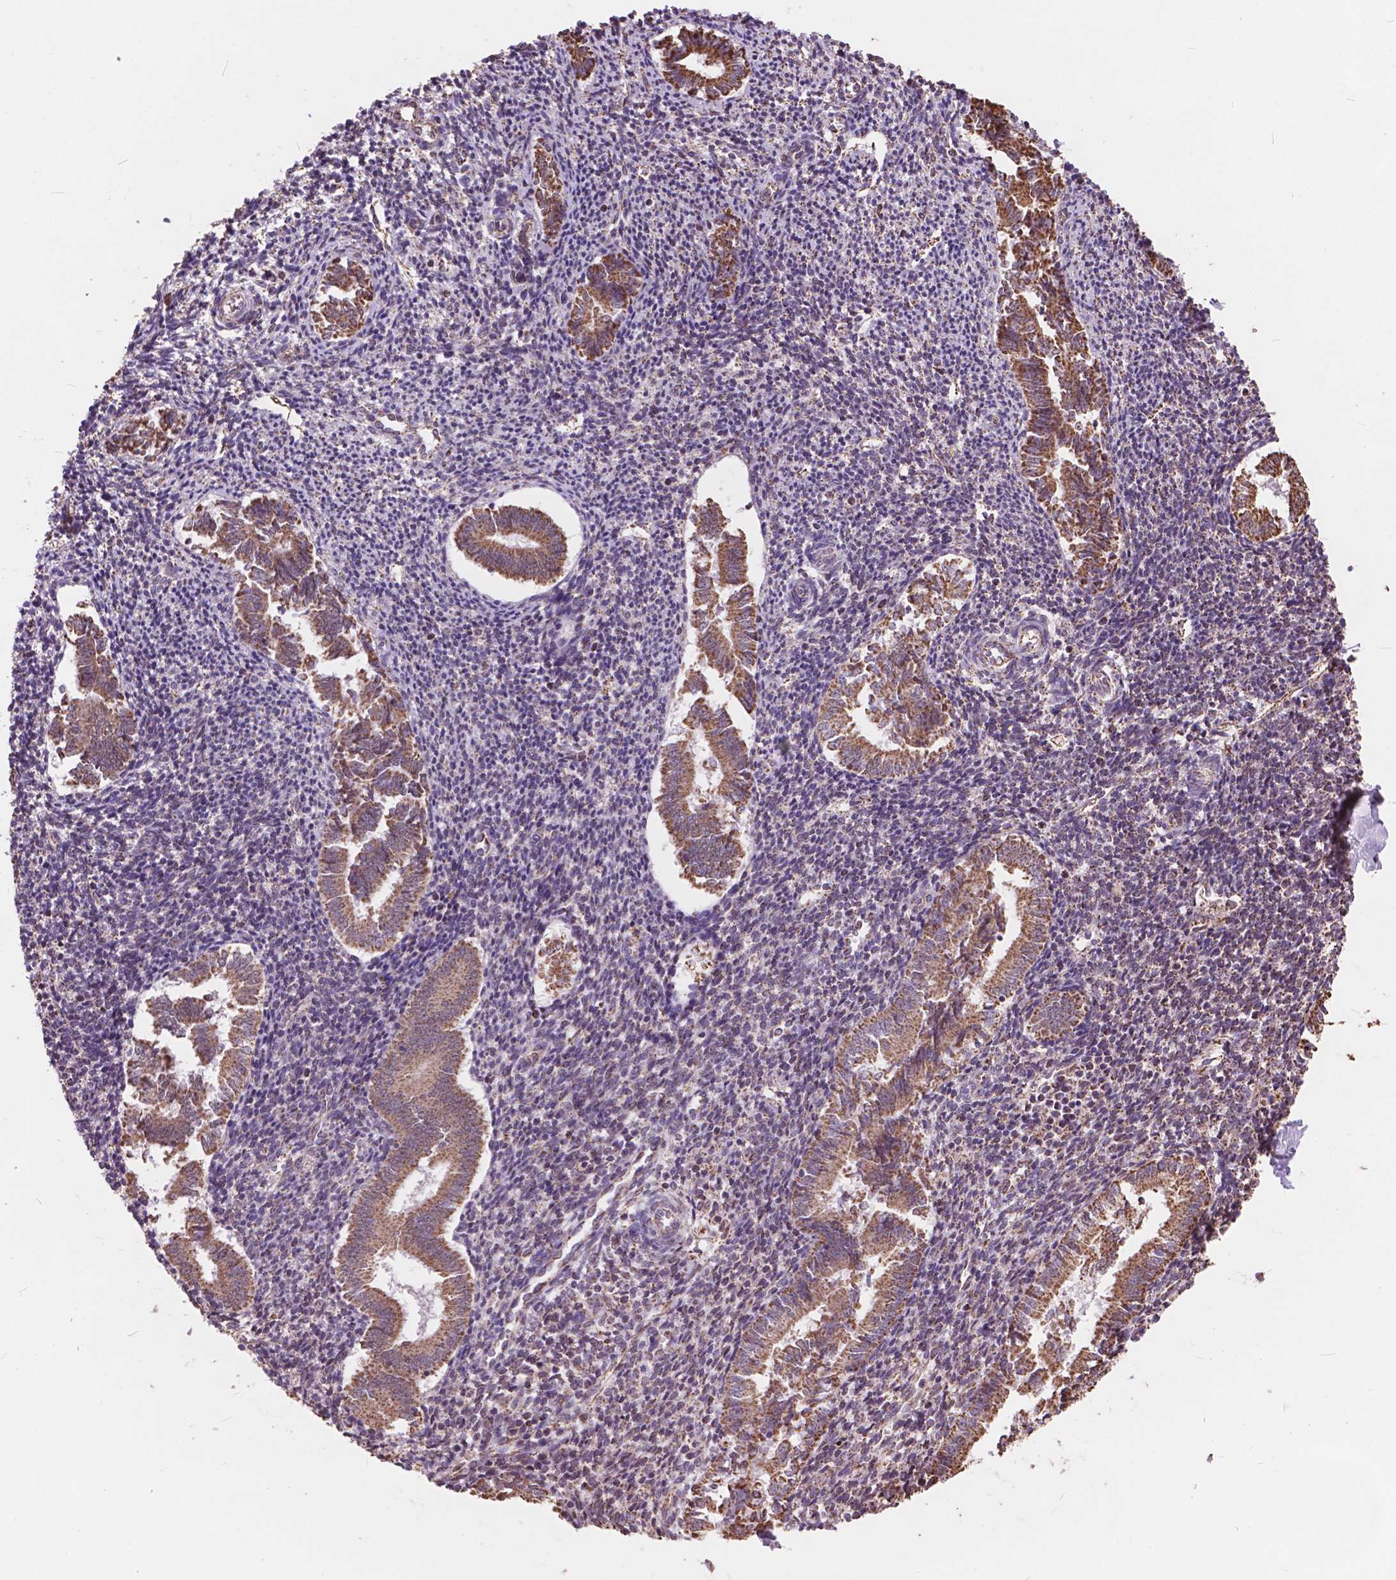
{"staining": {"intensity": "negative", "quantity": "none", "location": "none"}, "tissue": "endometrium", "cell_type": "Cells in endometrial stroma", "image_type": "normal", "snomed": [{"axis": "morphology", "description": "Normal tissue, NOS"}, {"axis": "topography", "description": "Endometrium"}], "caption": "Immunohistochemical staining of benign endometrium demonstrates no significant staining in cells in endometrial stroma. (DAB (3,3'-diaminobenzidine) IHC with hematoxylin counter stain).", "gene": "SCOC", "patient": {"sex": "female", "age": 25}}